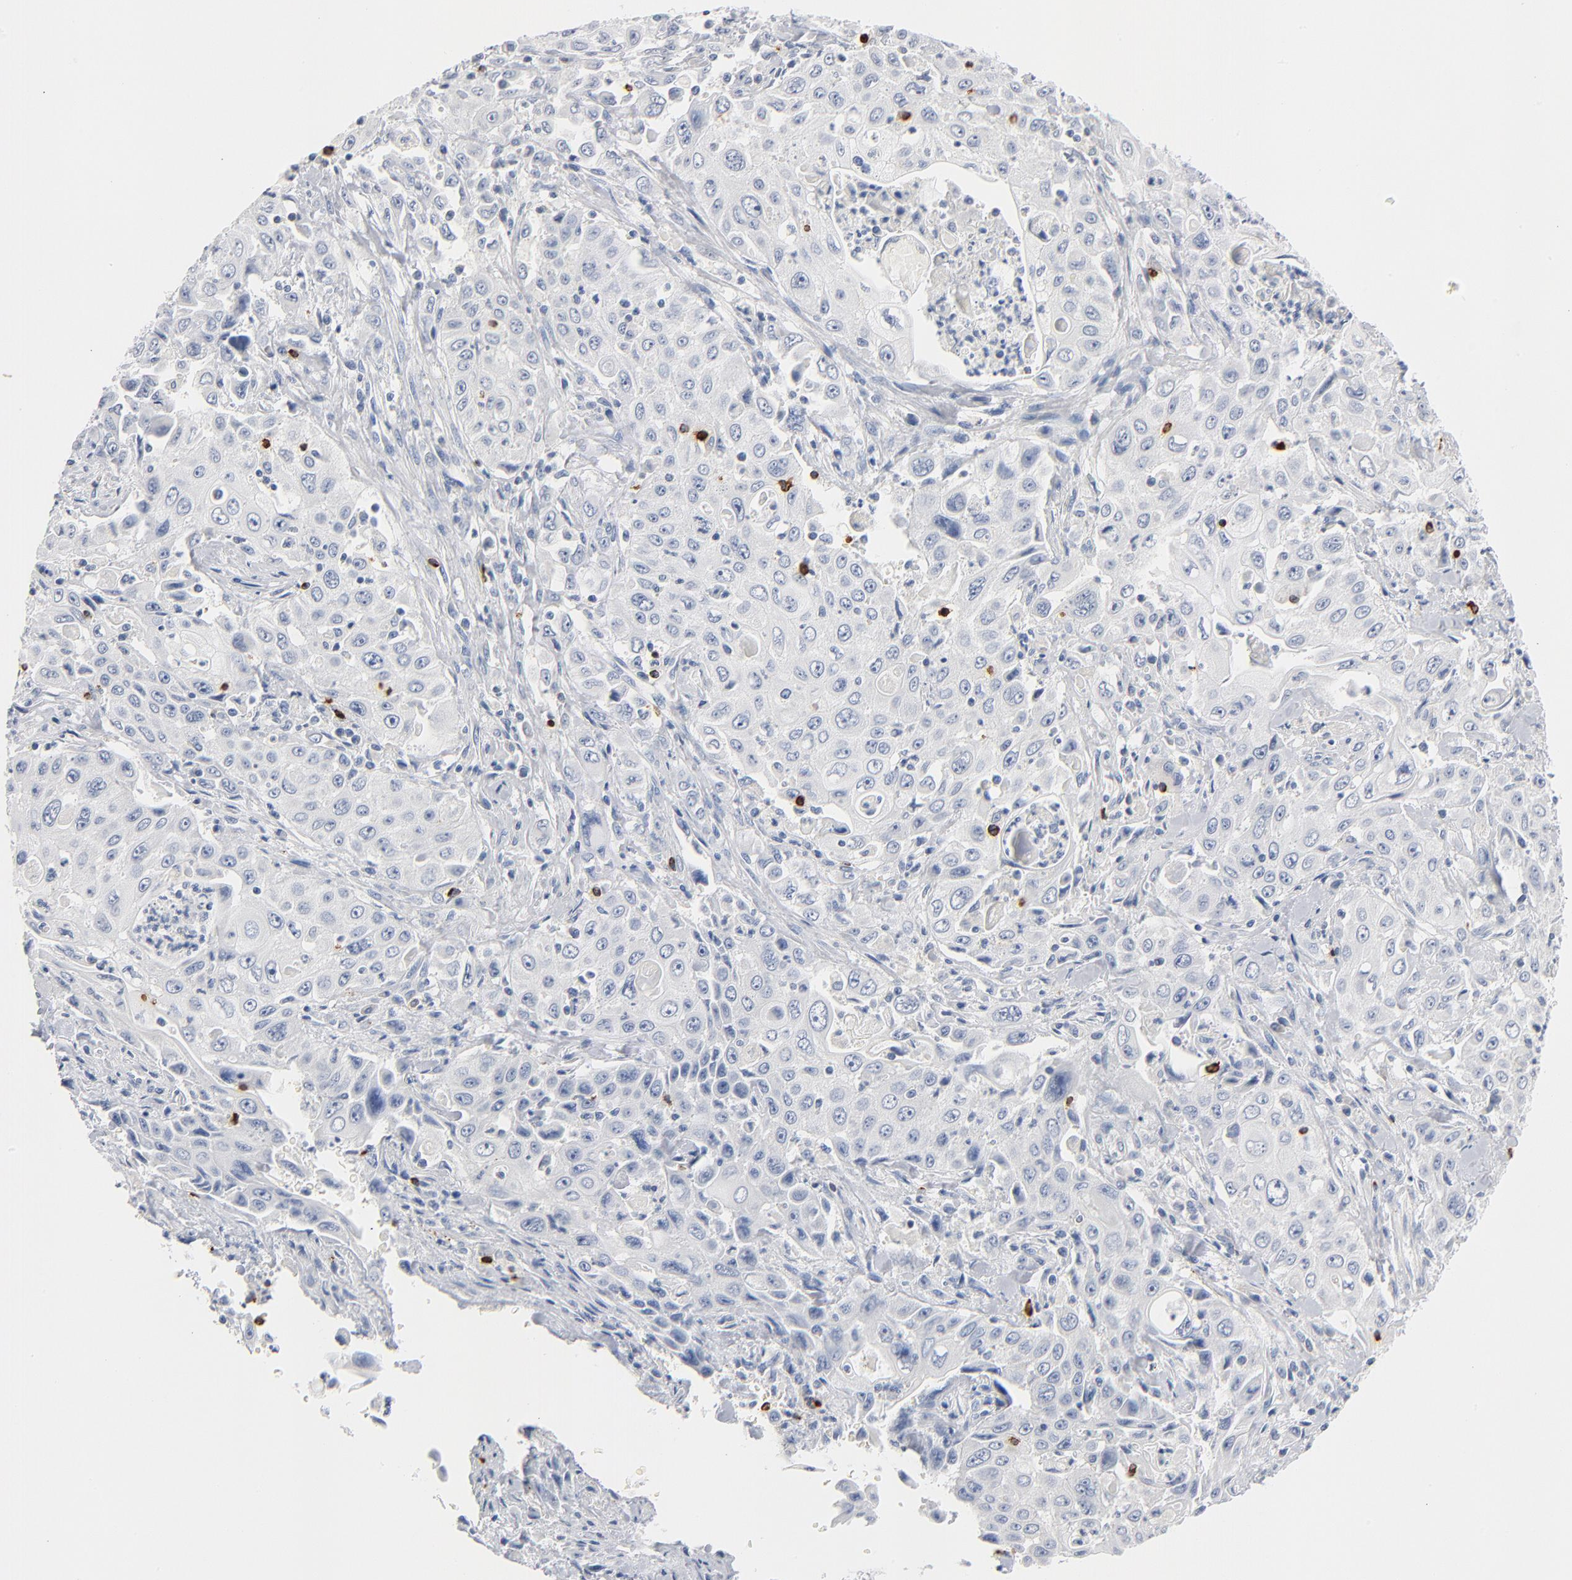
{"staining": {"intensity": "negative", "quantity": "none", "location": "none"}, "tissue": "pancreatic cancer", "cell_type": "Tumor cells", "image_type": "cancer", "snomed": [{"axis": "morphology", "description": "Adenocarcinoma, NOS"}, {"axis": "topography", "description": "Pancreas"}], "caption": "Tumor cells show no significant expression in pancreatic cancer. (IHC, brightfield microscopy, high magnification).", "gene": "GZMB", "patient": {"sex": "male", "age": 70}}